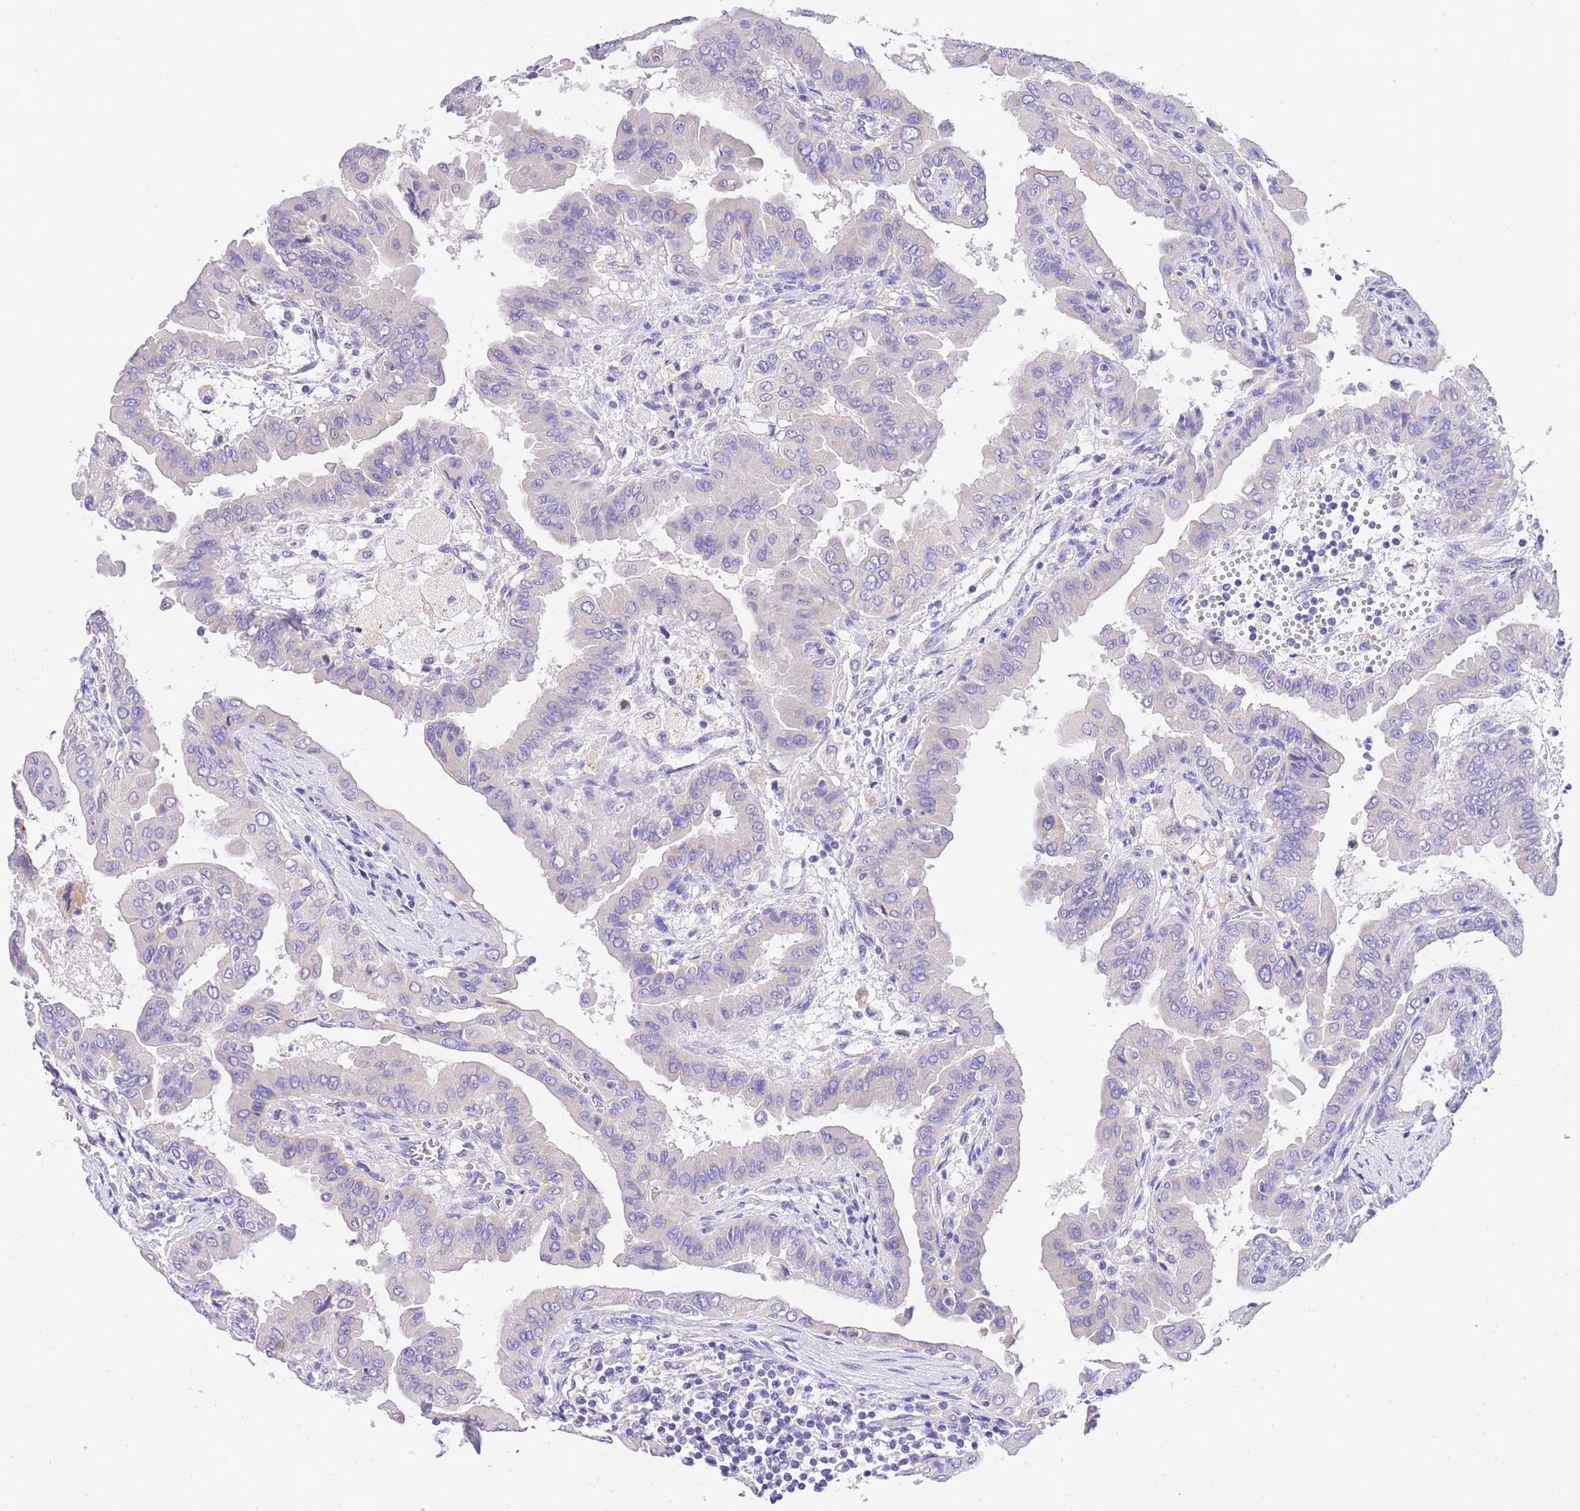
{"staining": {"intensity": "negative", "quantity": "none", "location": "none"}, "tissue": "thyroid cancer", "cell_type": "Tumor cells", "image_type": "cancer", "snomed": [{"axis": "morphology", "description": "Papillary adenocarcinoma, NOS"}, {"axis": "topography", "description": "Thyroid gland"}], "caption": "This image is of papillary adenocarcinoma (thyroid) stained with immunohistochemistry to label a protein in brown with the nuclei are counter-stained blue. There is no expression in tumor cells.", "gene": "EPN2", "patient": {"sex": "male", "age": 33}}